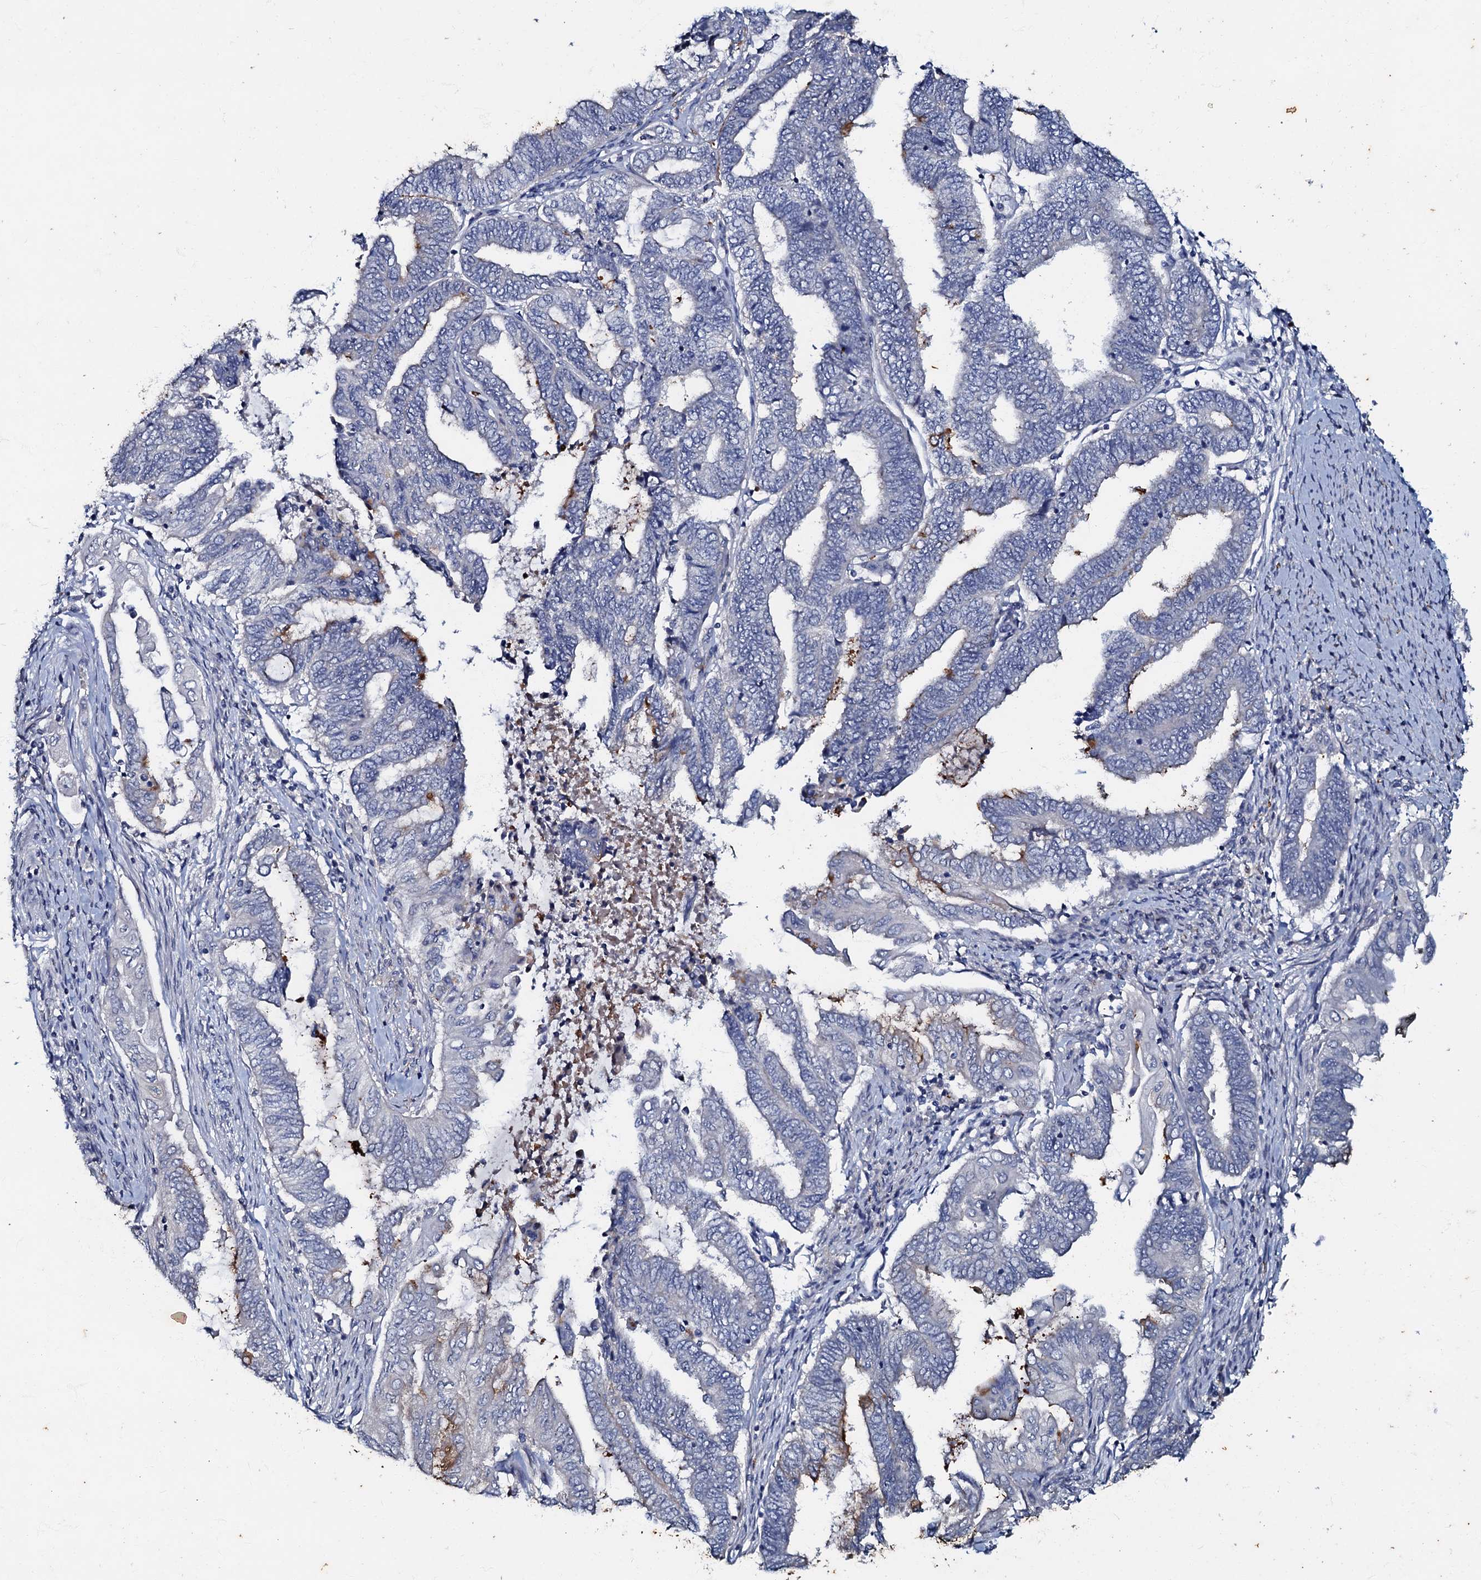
{"staining": {"intensity": "negative", "quantity": "none", "location": "none"}, "tissue": "endometrial cancer", "cell_type": "Tumor cells", "image_type": "cancer", "snomed": [{"axis": "morphology", "description": "Adenocarcinoma, NOS"}, {"axis": "topography", "description": "Uterus"}, {"axis": "topography", "description": "Endometrium"}], "caption": "Adenocarcinoma (endometrial) stained for a protein using IHC exhibits no staining tumor cells.", "gene": "MANSC4", "patient": {"sex": "female", "age": 70}}